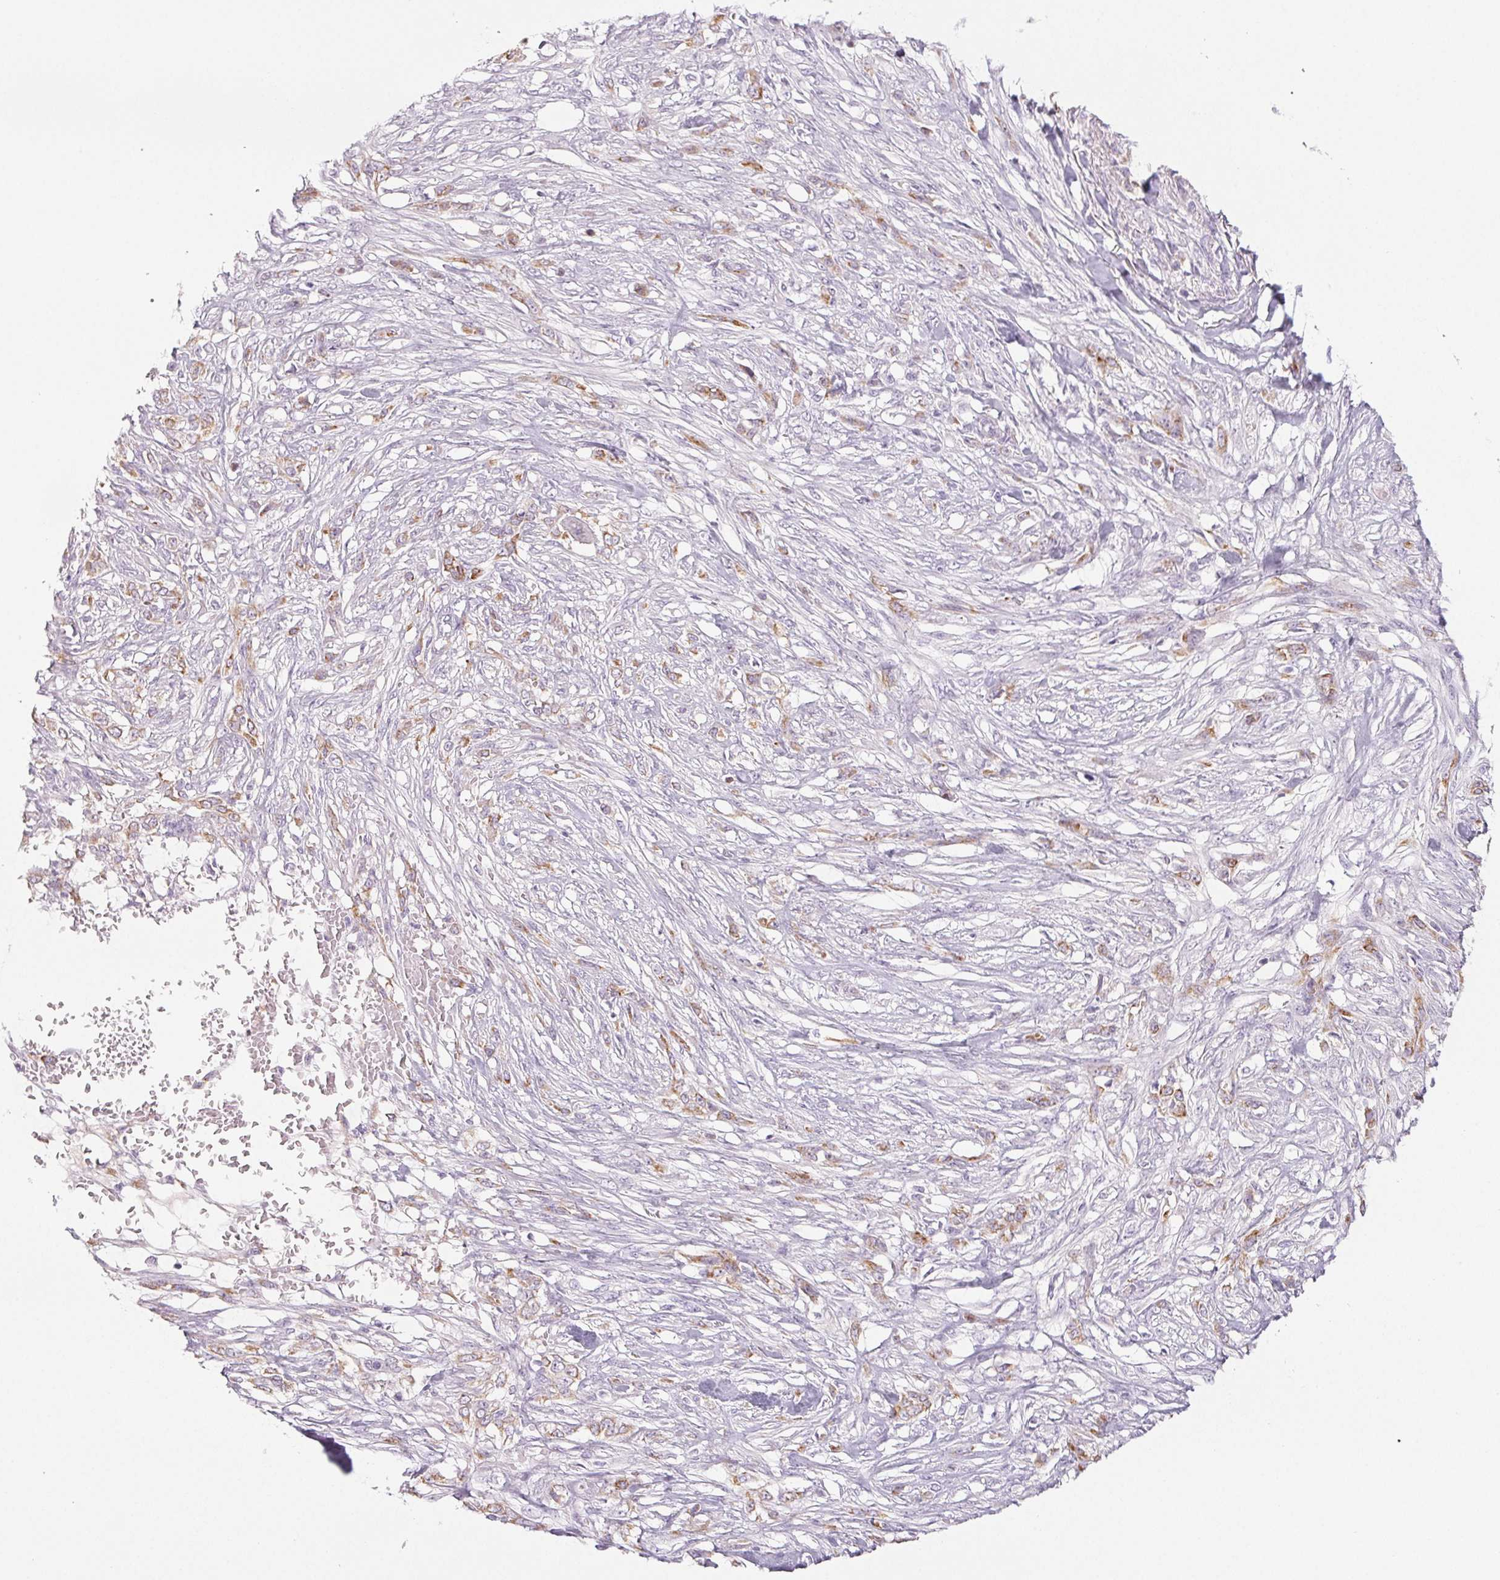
{"staining": {"intensity": "weak", "quantity": "25%-75%", "location": "cytoplasmic/membranous"}, "tissue": "skin cancer", "cell_type": "Tumor cells", "image_type": "cancer", "snomed": [{"axis": "morphology", "description": "Squamous cell carcinoma, NOS"}, {"axis": "topography", "description": "Skin"}], "caption": "A high-resolution histopathology image shows IHC staining of squamous cell carcinoma (skin), which exhibits weak cytoplasmic/membranous staining in about 25%-75% of tumor cells.", "gene": "COL7A1", "patient": {"sex": "female", "age": 59}}